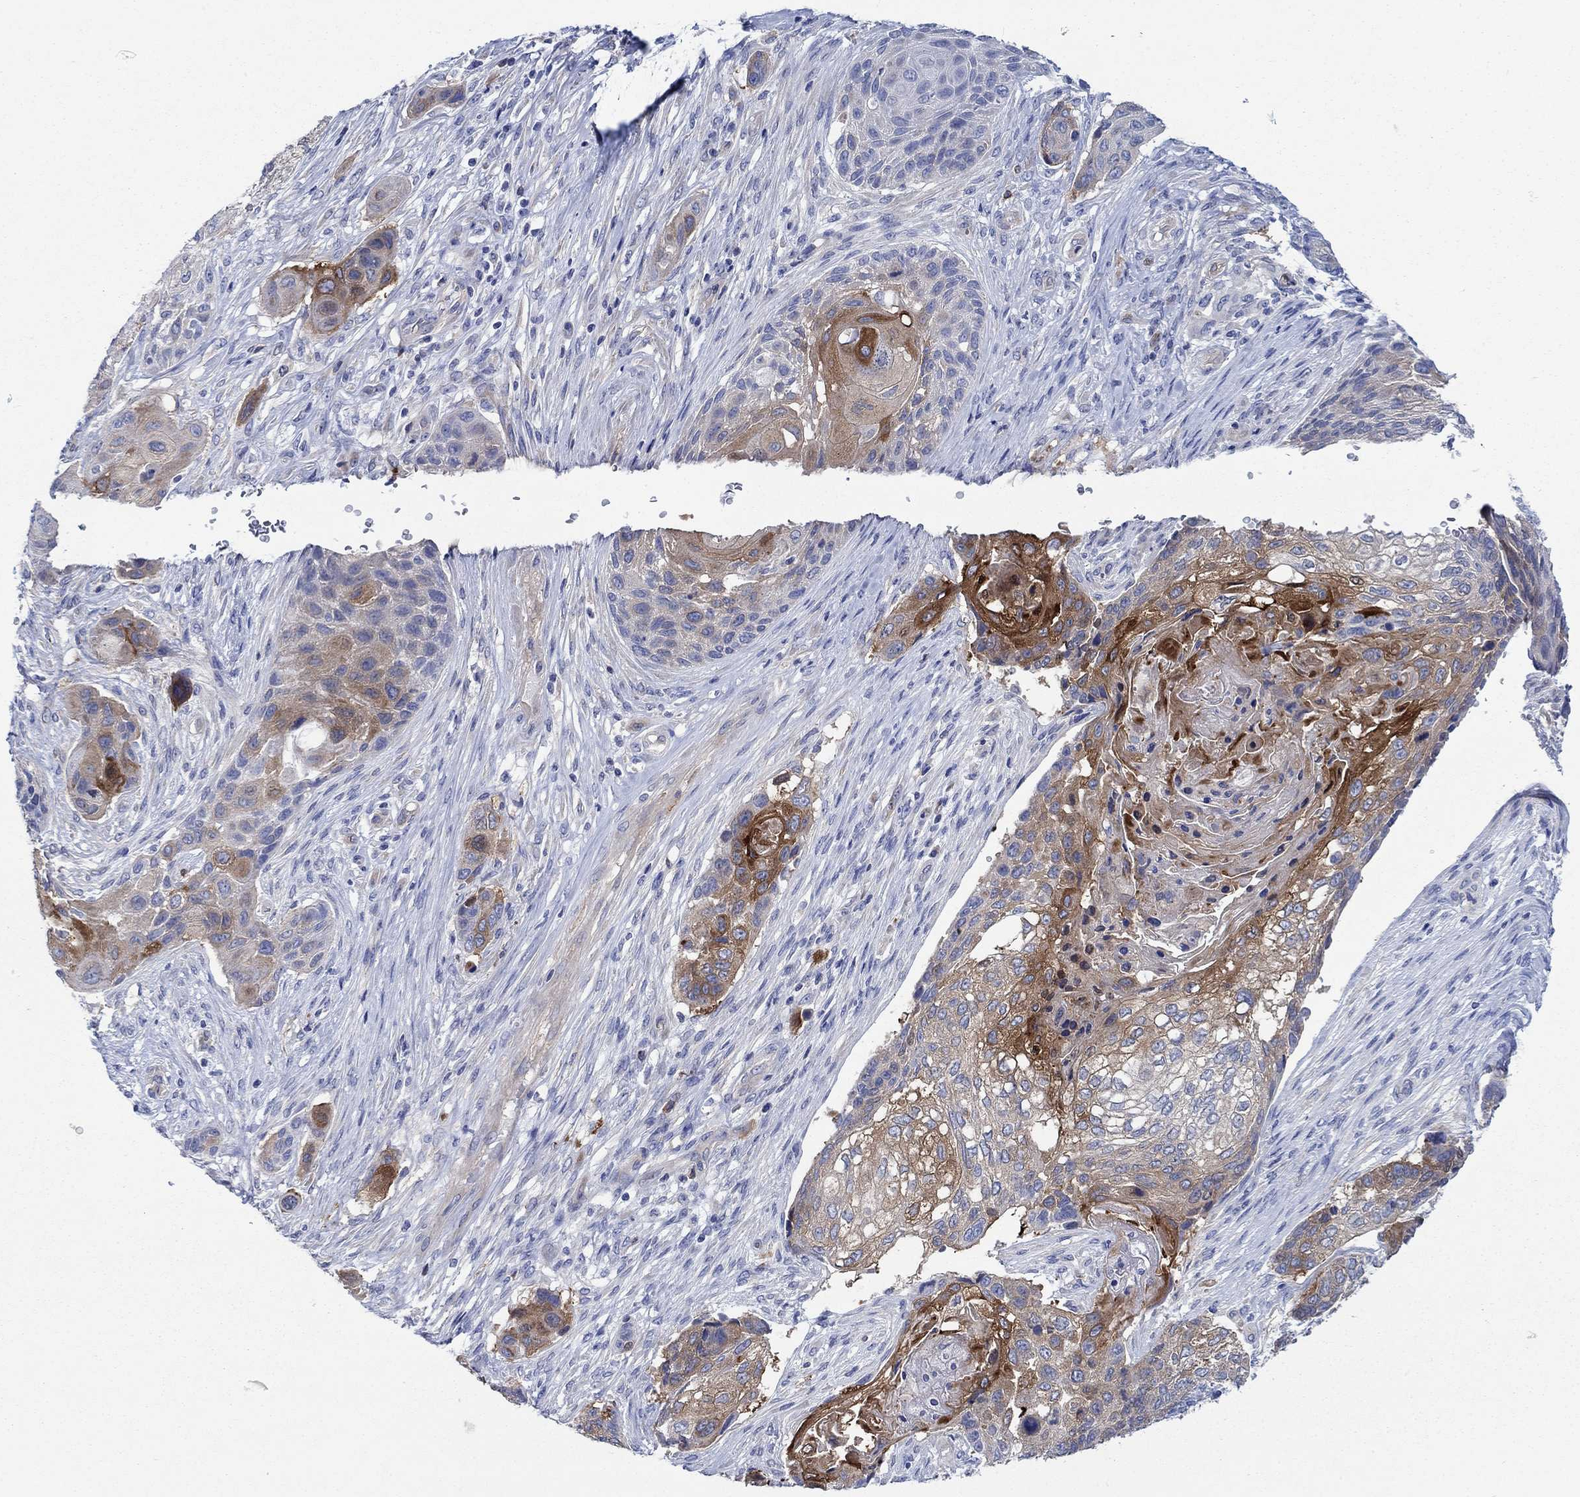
{"staining": {"intensity": "strong", "quantity": "25%-75%", "location": "cytoplasmic/membranous"}, "tissue": "lung cancer", "cell_type": "Tumor cells", "image_type": "cancer", "snomed": [{"axis": "morphology", "description": "Normal tissue, NOS"}, {"axis": "morphology", "description": "Squamous cell carcinoma, NOS"}, {"axis": "topography", "description": "Bronchus"}, {"axis": "topography", "description": "Lung"}], "caption": "Strong cytoplasmic/membranous expression for a protein is present in approximately 25%-75% of tumor cells of lung squamous cell carcinoma using immunohistochemistry.", "gene": "TRIM16", "patient": {"sex": "male", "age": 69}}